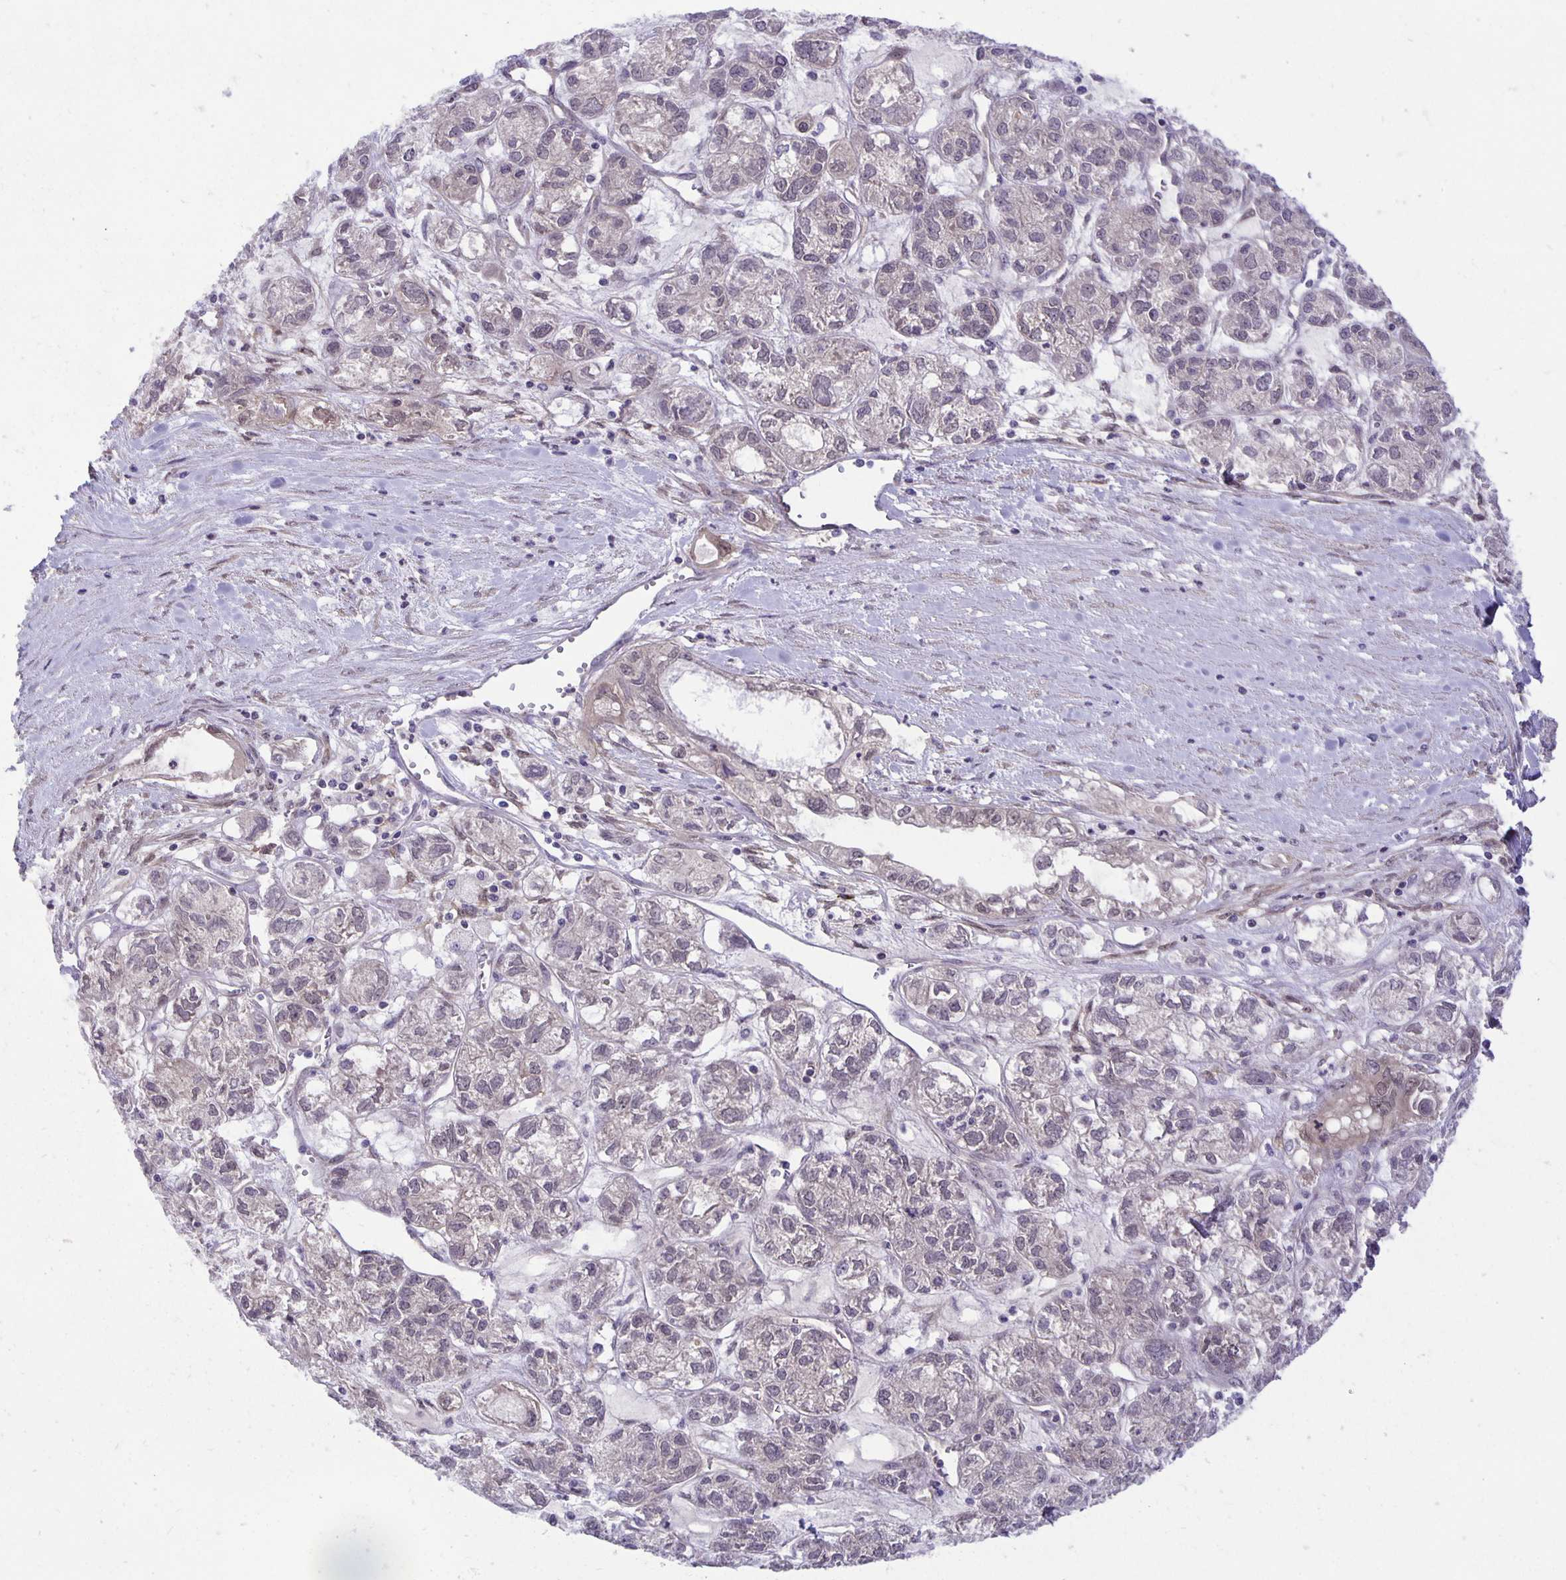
{"staining": {"intensity": "negative", "quantity": "none", "location": "none"}, "tissue": "ovarian cancer", "cell_type": "Tumor cells", "image_type": "cancer", "snomed": [{"axis": "morphology", "description": "Carcinoma, endometroid"}, {"axis": "topography", "description": "Ovary"}], "caption": "This is an immunohistochemistry micrograph of ovarian cancer. There is no expression in tumor cells.", "gene": "TAX1BP3", "patient": {"sex": "female", "age": 64}}